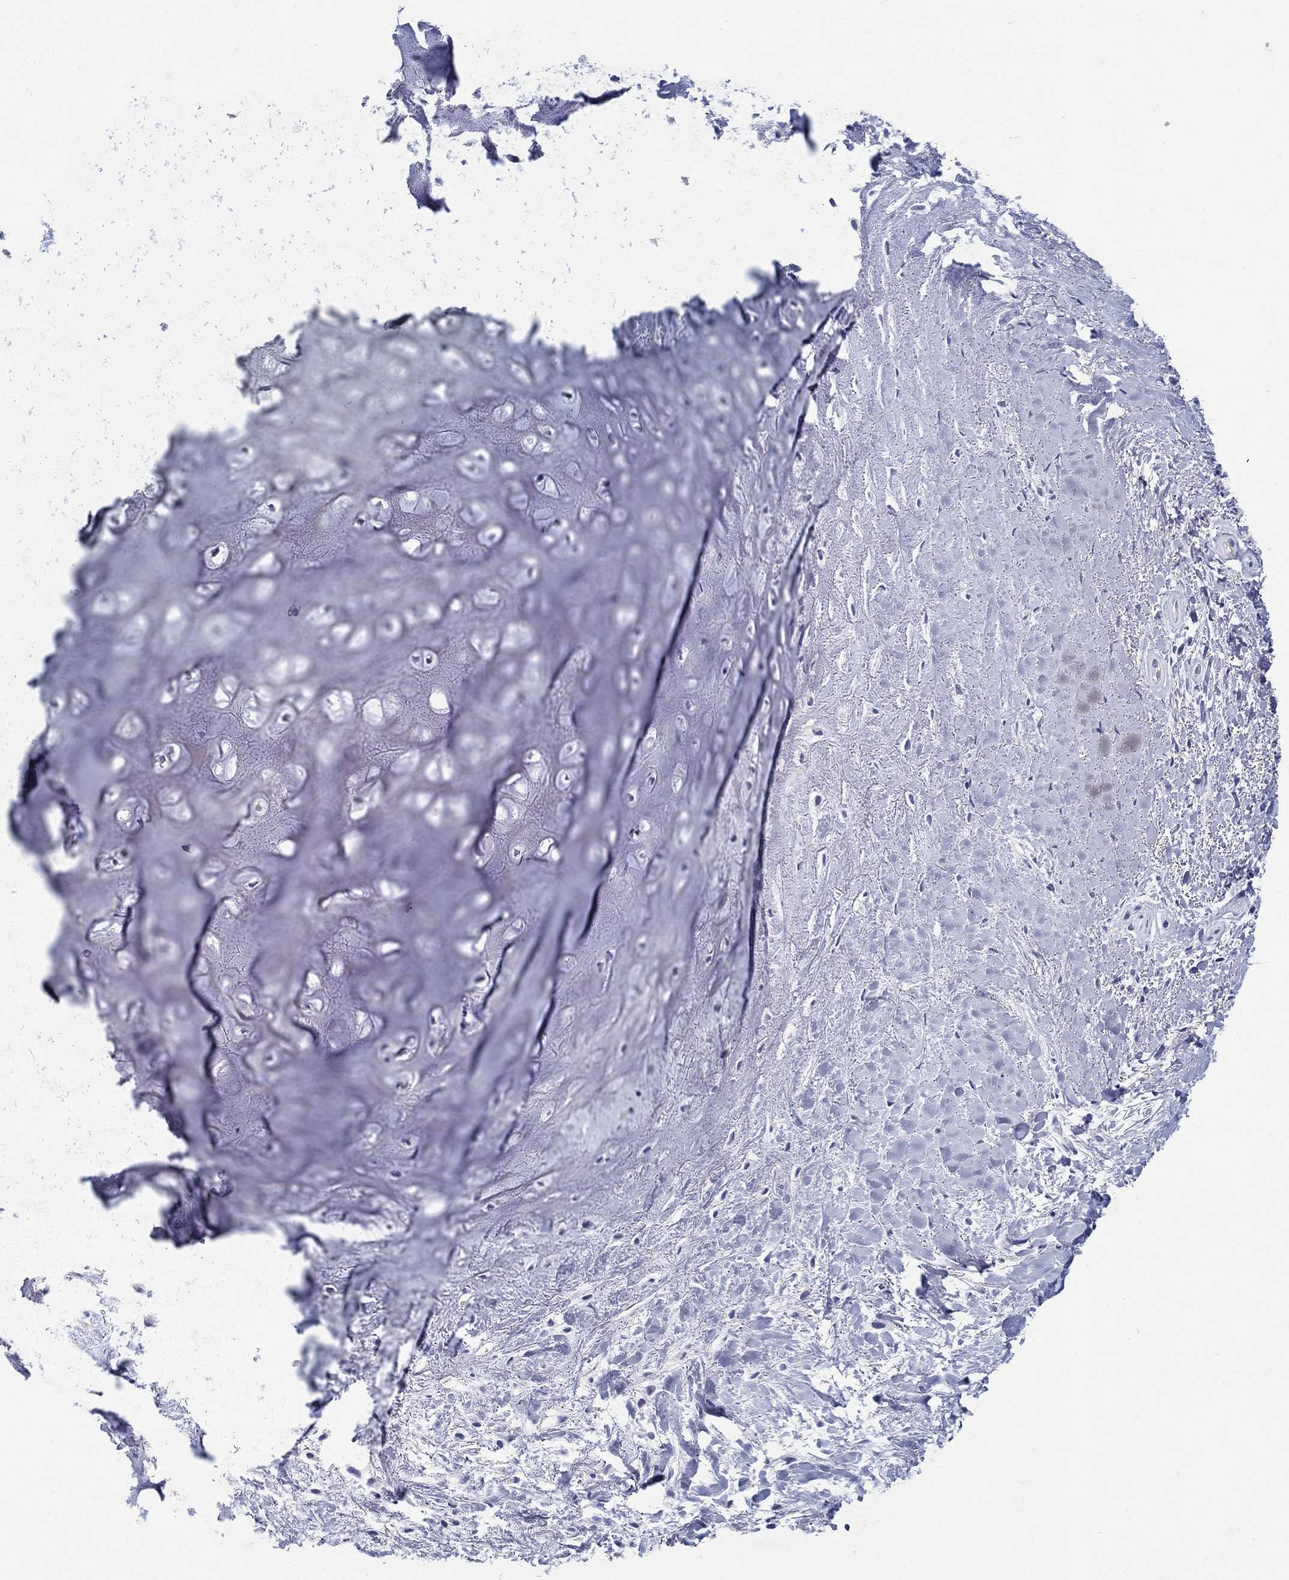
{"staining": {"intensity": "negative", "quantity": "none", "location": "none"}, "tissue": "adipose tissue", "cell_type": "Adipocytes", "image_type": "normal", "snomed": [{"axis": "morphology", "description": "Normal tissue, NOS"}, {"axis": "morphology", "description": "Squamous cell carcinoma, NOS"}, {"axis": "topography", "description": "Cartilage tissue"}, {"axis": "topography", "description": "Head-Neck"}], "caption": "Adipose tissue stained for a protein using immunohistochemistry (IHC) shows no expression adipocytes.", "gene": "CRYGA", "patient": {"sex": "male", "age": 62}}